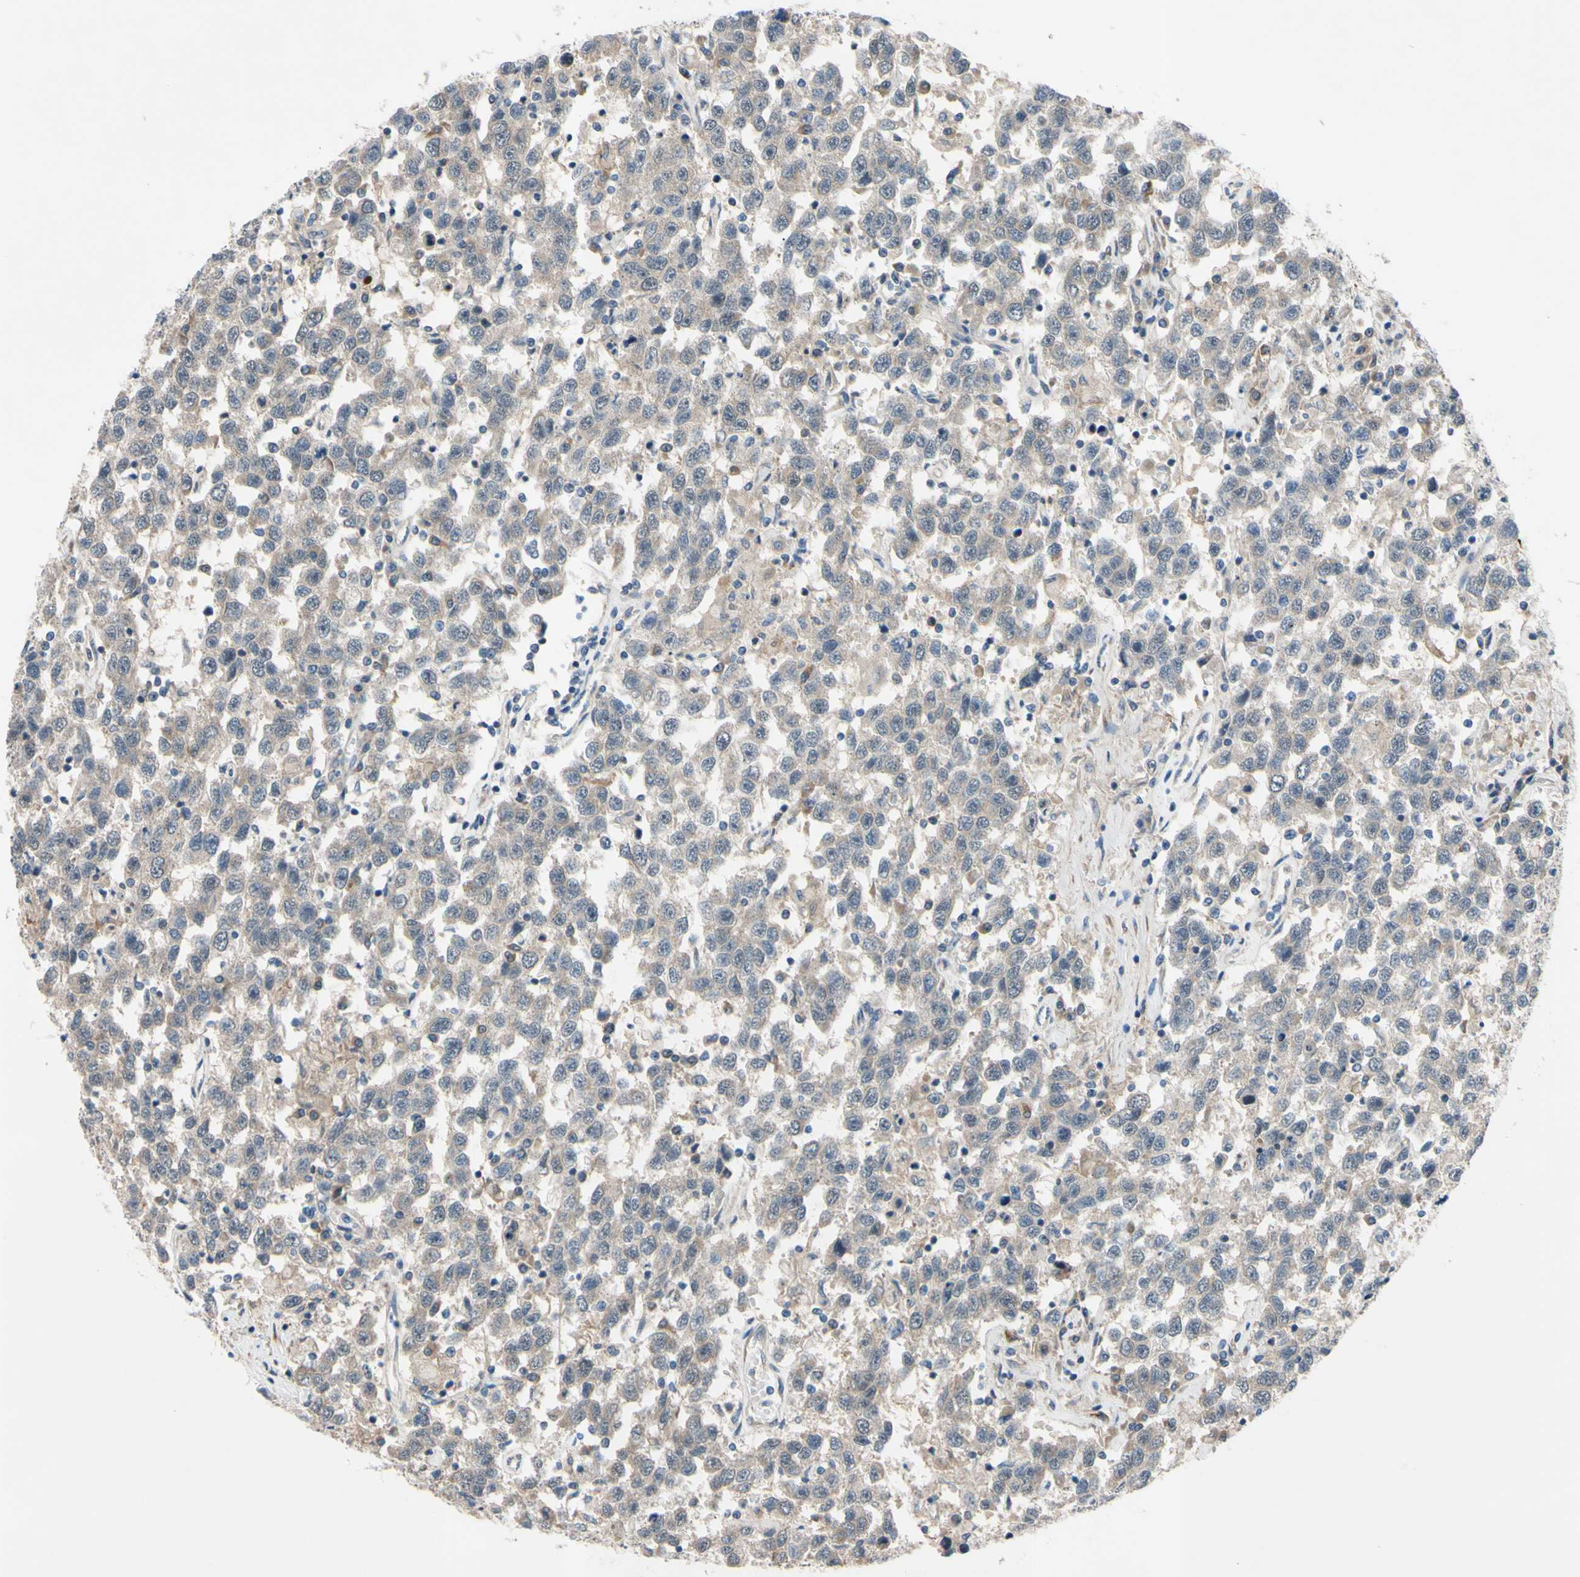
{"staining": {"intensity": "weak", "quantity": "<25%", "location": "cytoplasmic/membranous"}, "tissue": "testis cancer", "cell_type": "Tumor cells", "image_type": "cancer", "snomed": [{"axis": "morphology", "description": "Seminoma, NOS"}, {"axis": "topography", "description": "Testis"}], "caption": "Testis cancer (seminoma) stained for a protein using immunohistochemistry reveals no positivity tumor cells.", "gene": "SVIL", "patient": {"sex": "male", "age": 41}}